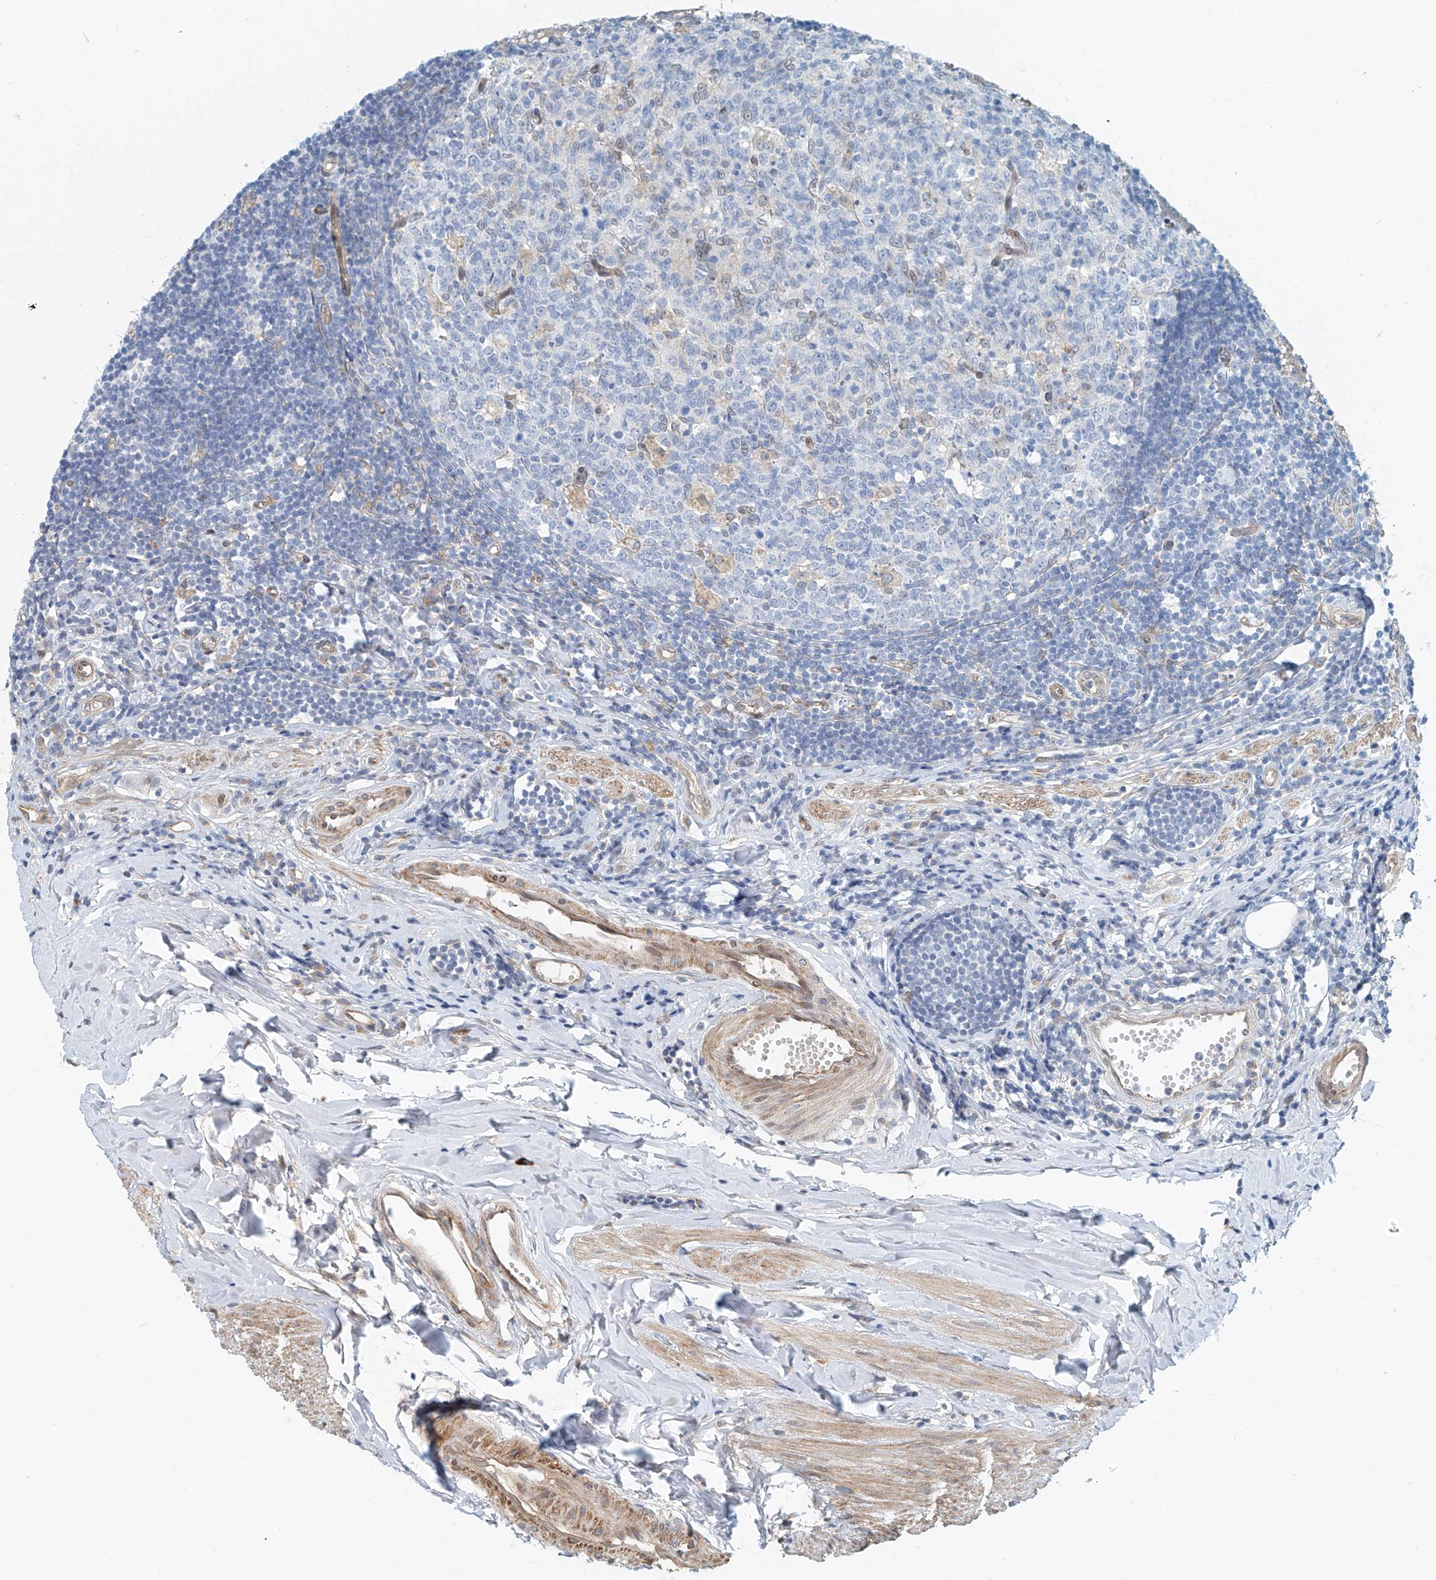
{"staining": {"intensity": "weak", "quantity": "25%-75%", "location": "cytoplasmic/membranous"}, "tissue": "appendix", "cell_type": "Glandular cells", "image_type": "normal", "snomed": [{"axis": "morphology", "description": "Normal tissue, NOS"}, {"axis": "topography", "description": "Appendix"}], "caption": "A micrograph of appendix stained for a protein demonstrates weak cytoplasmic/membranous brown staining in glandular cells.", "gene": "SASH1", "patient": {"sex": "female", "age": 54}}